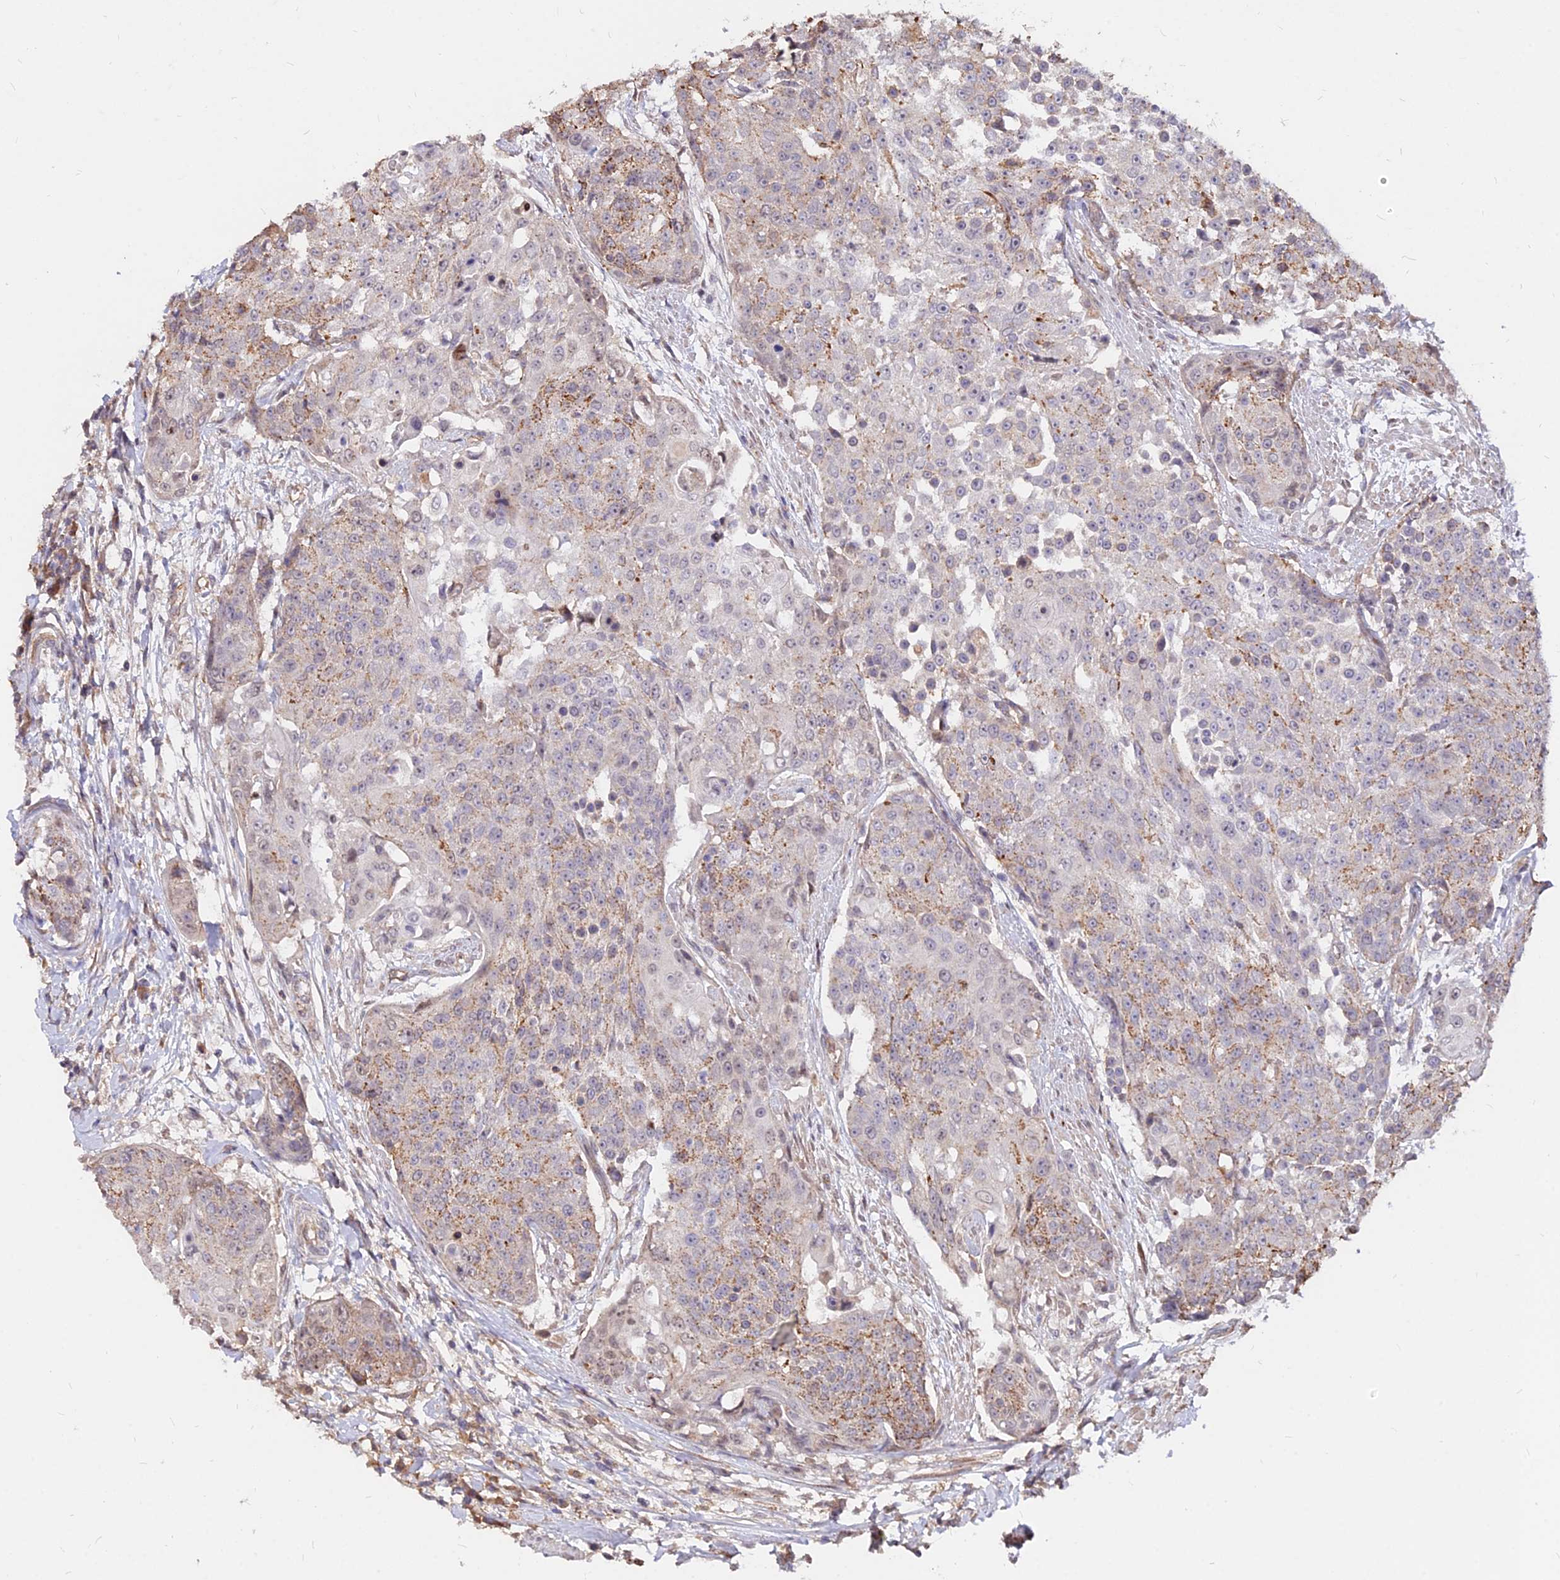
{"staining": {"intensity": "moderate", "quantity": "25%-75%", "location": "cytoplasmic/membranous"}, "tissue": "urothelial cancer", "cell_type": "Tumor cells", "image_type": "cancer", "snomed": [{"axis": "morphology", "description": "Urothelial carcinoma, High grade"}, {"axis": "topography", "description": "Urinary bladder"}], "caption": "Immunohistochemical staining of human urothelial cancer exhibits medium levels of moderate cytoplasmic/membranous expression in about 25%-75% of tumor cells.", "gene": "C11orf68", "patient": {"sex": "female", "age": 63}}